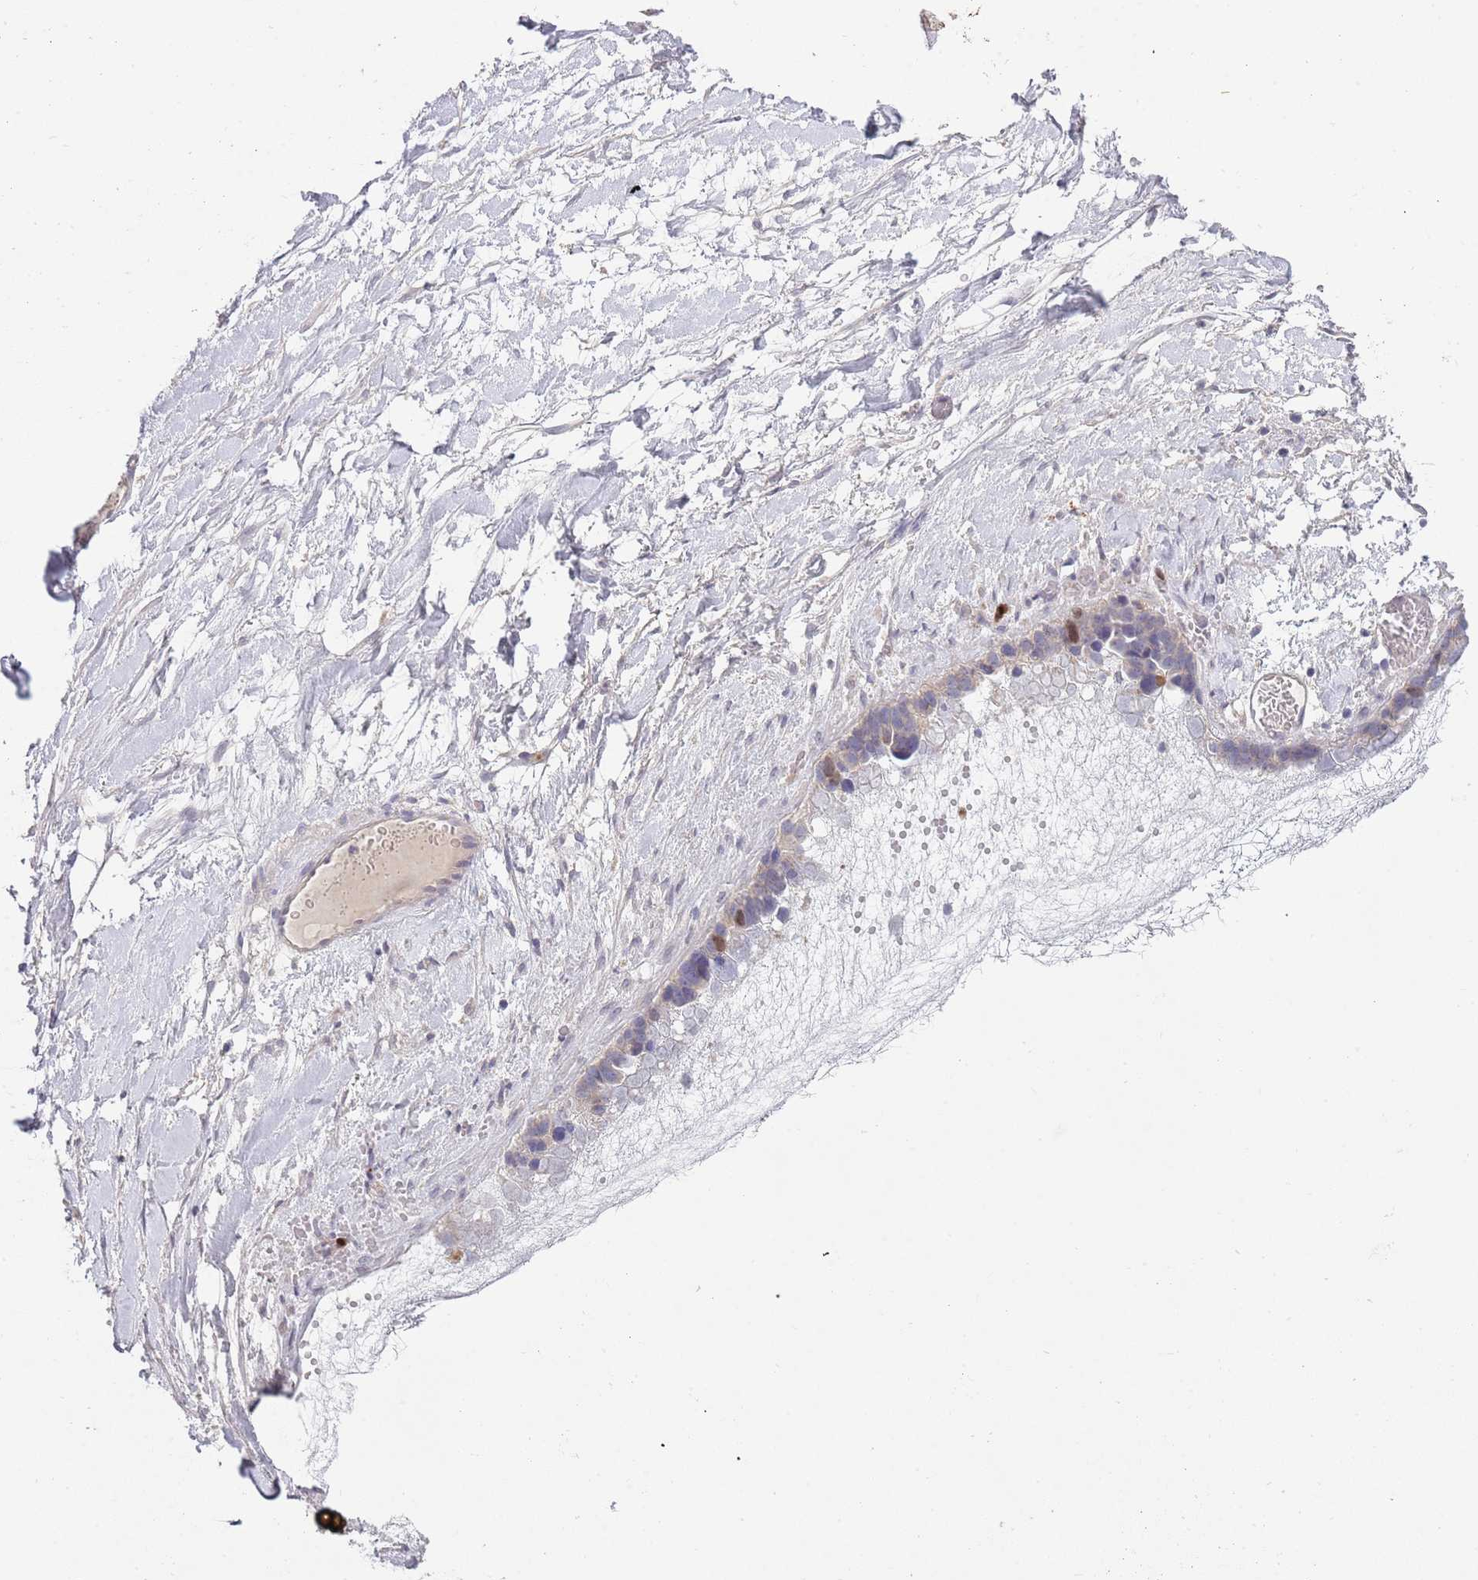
{"staining": {"intensity": "moderate", "quantity": "<25%", "location": "nuclear"}, "tissue": "ovarian cancer", "cell_type": "Tumor cells", "image_type": "cancer", "snomed": [{"axis": "morphology", "description": "Cystadenocarcinoma, serous, NOS"}, {"axis": "topography", "description": "Ovary"}], "caption": "A brown stain labels moderate nuclear expression of a protein in human ovarian cancer (serous cystadenocarcinoma) tumor cells.", "gene": "PIMREG", "patient": {"sex": "female", "age": 54}}